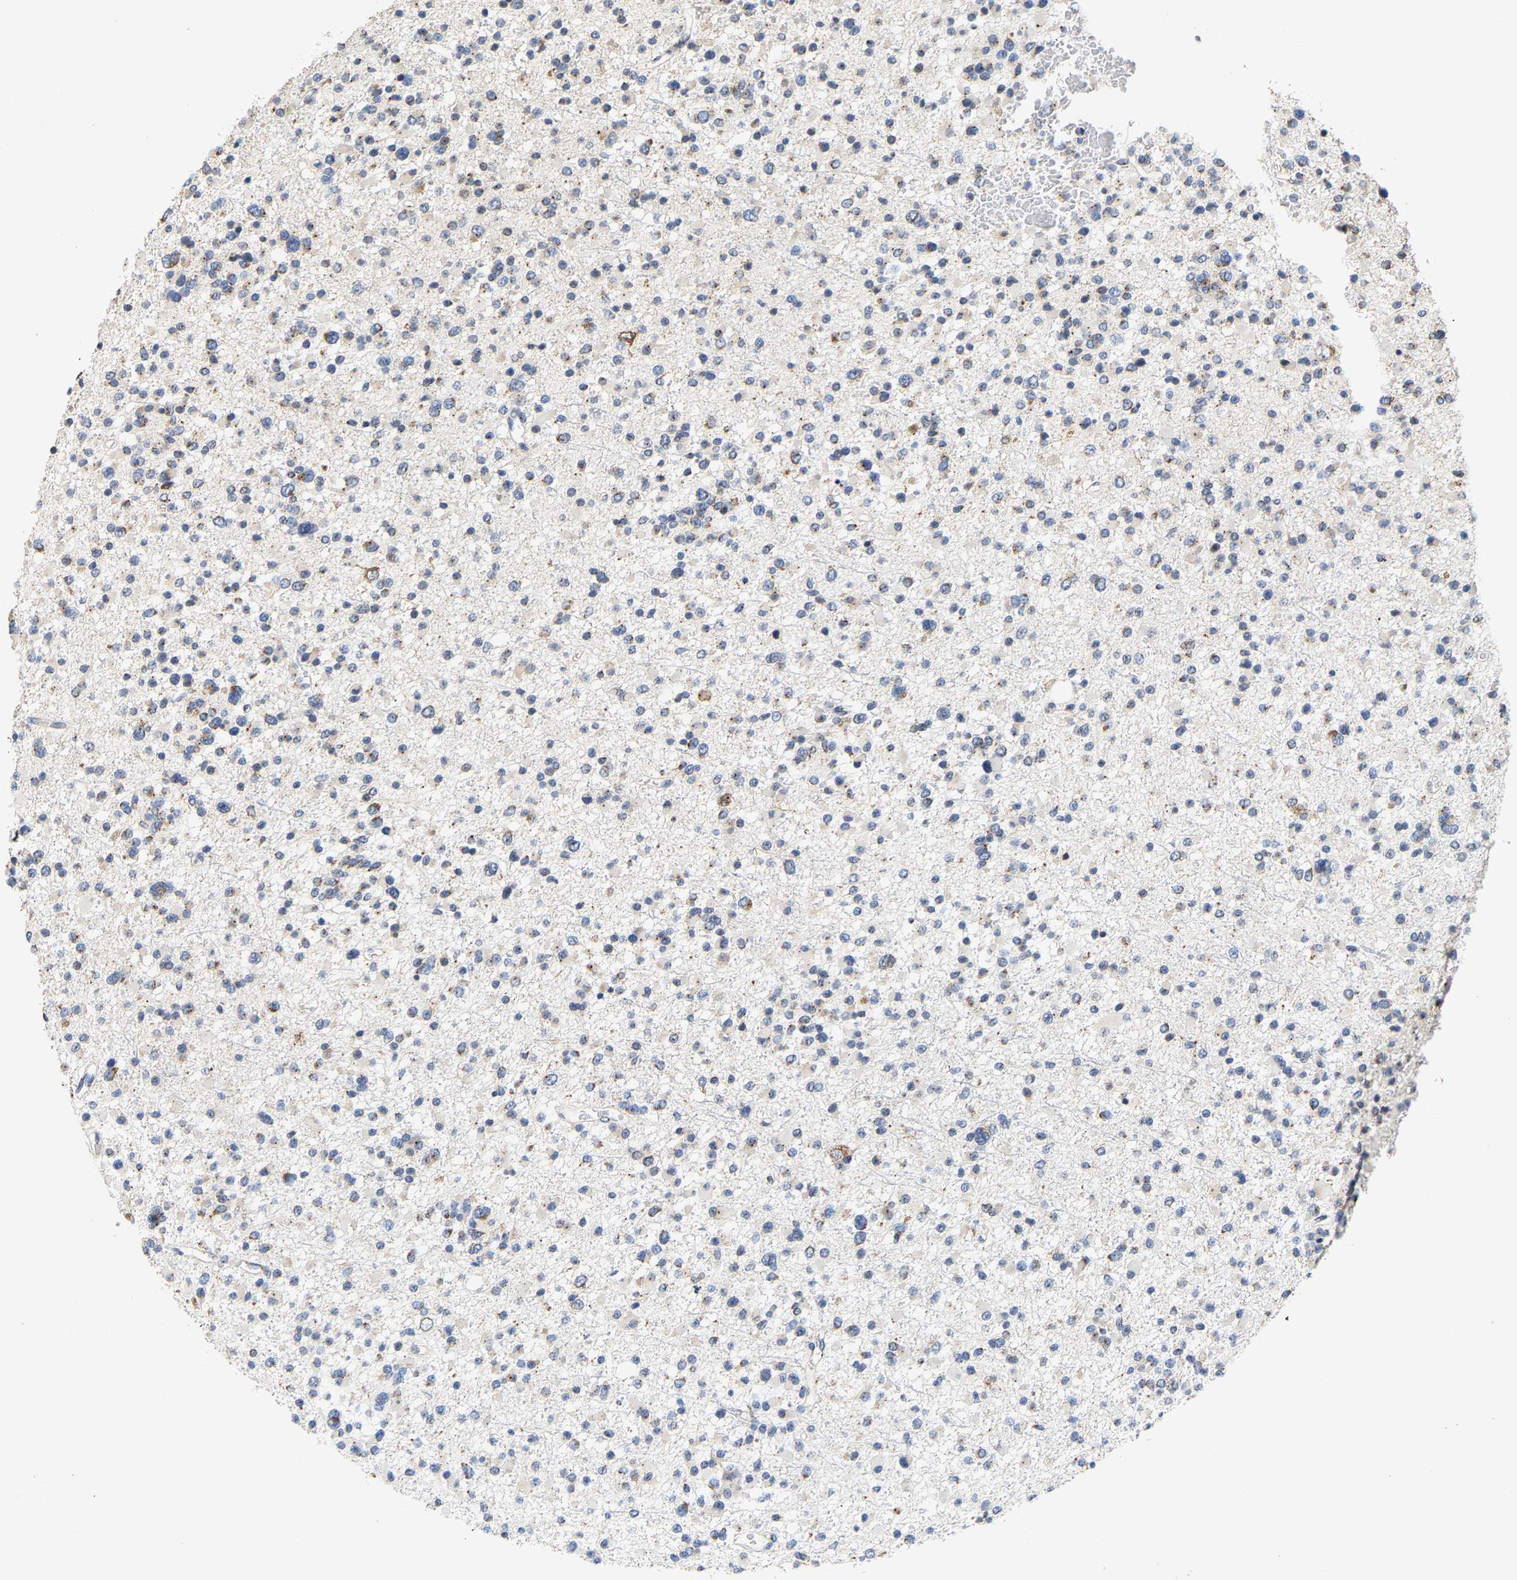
{"staining": {"intensity": "moderate", "quantity": "<25%", "location": "cytoplasmic/membranous"}, "tissue": "glioma", "cell_type": "Tumor cells", "image_type": "cancer", "snomed": [{"axis": "morphology", "description": "Glioma, malignant, Low grade"}, {"axis": "topography", "description": "Brain"}], "caption": "Immunohistochemistry micrograph of neoplastic tissue: glioma stained using immunohistochemistry displays low levels of moderate protein expression localized specifically in the cytoplasmic/membranous of tumor cells, appearing as a cytoplasmic/membranous brown color.", "gene": "PCNT", "patient": {"sex": "female", "age": 22}}